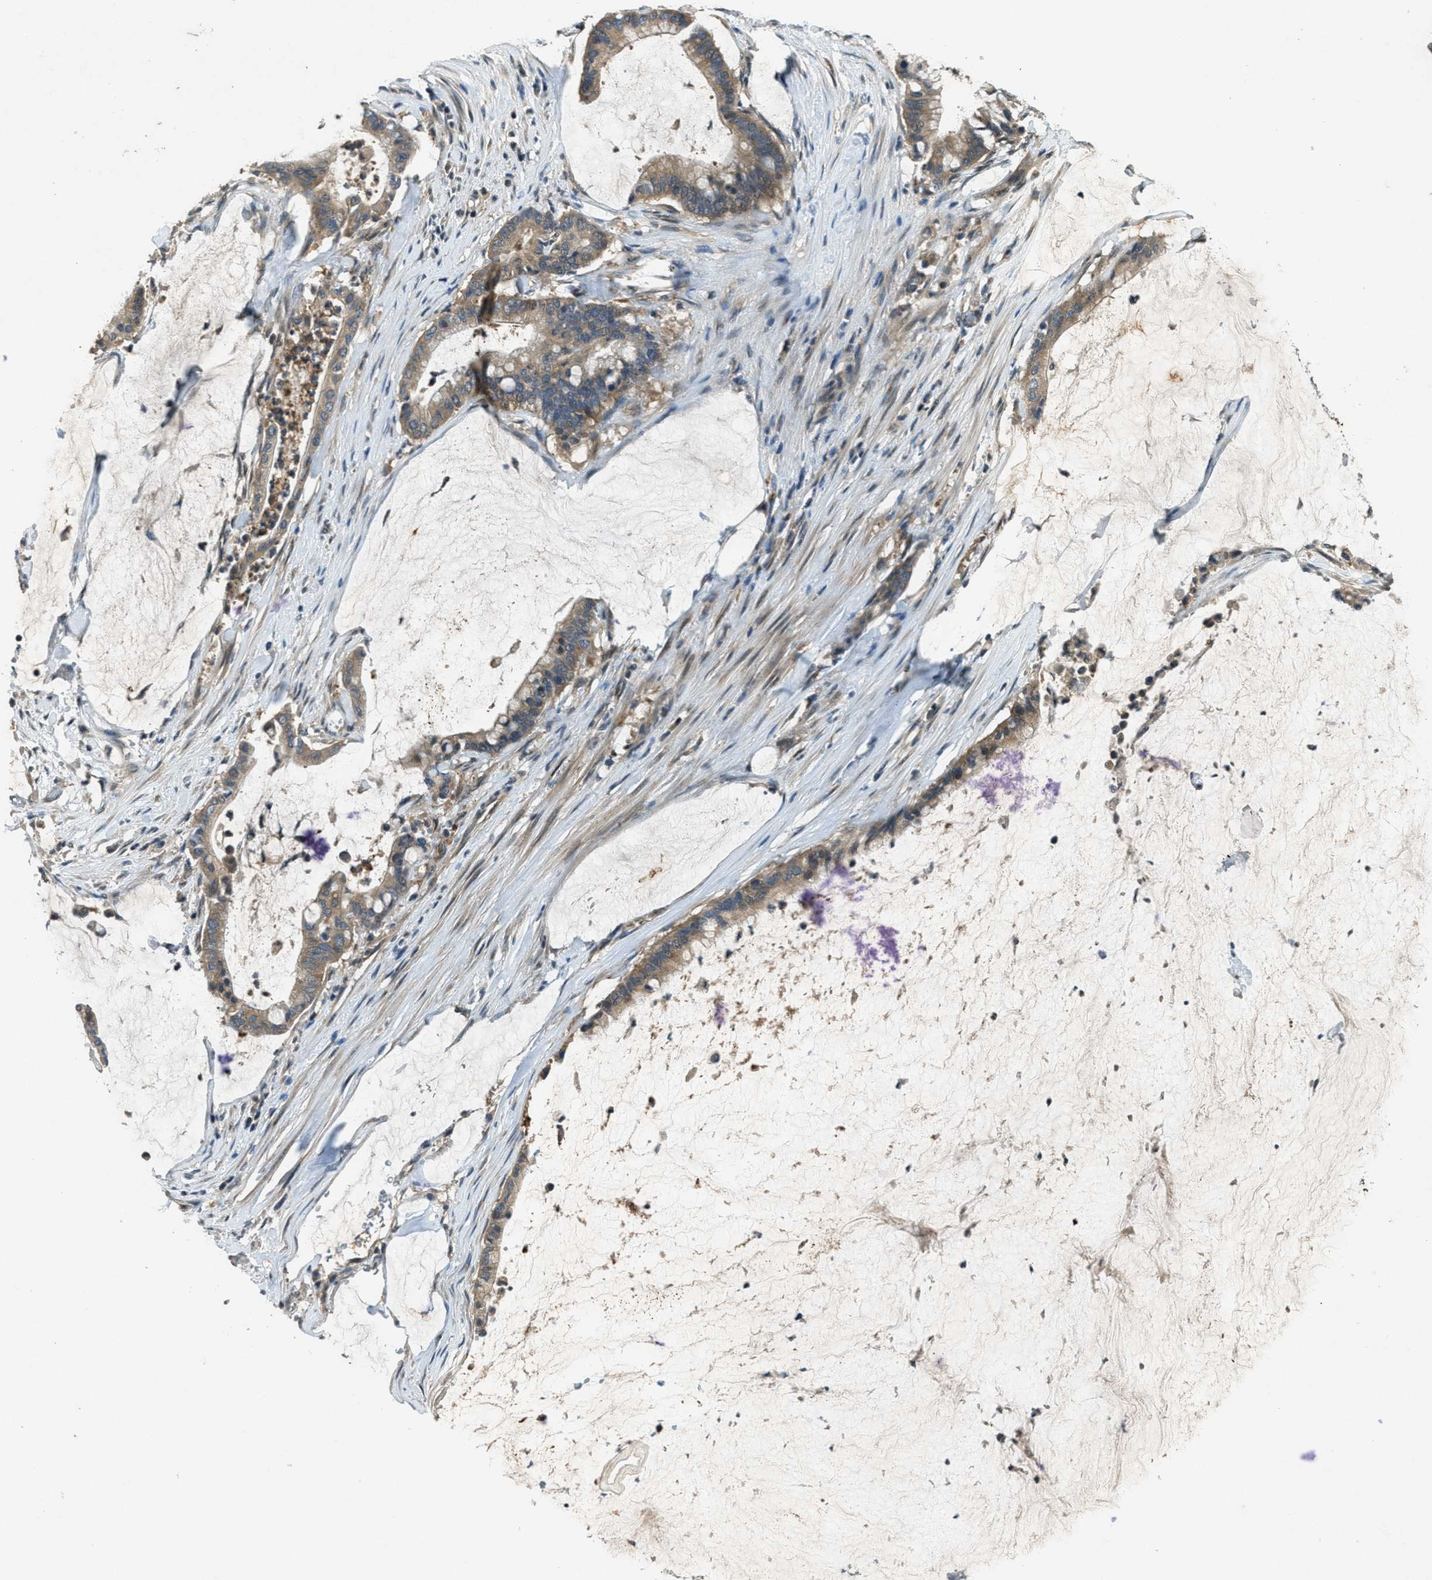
{"staining": {"intensity": "moderate", "quantity": ">75%", "location": "cytoplasmic/membranous"}, "tissue": "pancreatic cancer", "cell_type": "Tumor cells", "image_type": "cancer", "snomed": [{"axis": "morphology", "description": "Adenocarcinoma, NOS"}, {"axis": "topography", "description": "Pancreas"}], "caption": "This histopathology image reveals immunohistochemistry staining of human pancreatic cancer (adenocarcinoma), with medium moderate cytoplasmic/membranous expression in approximately >75% of tumor cells.", "gene": "DUSP6", "patient": {"sex": "male", "age": 41}}